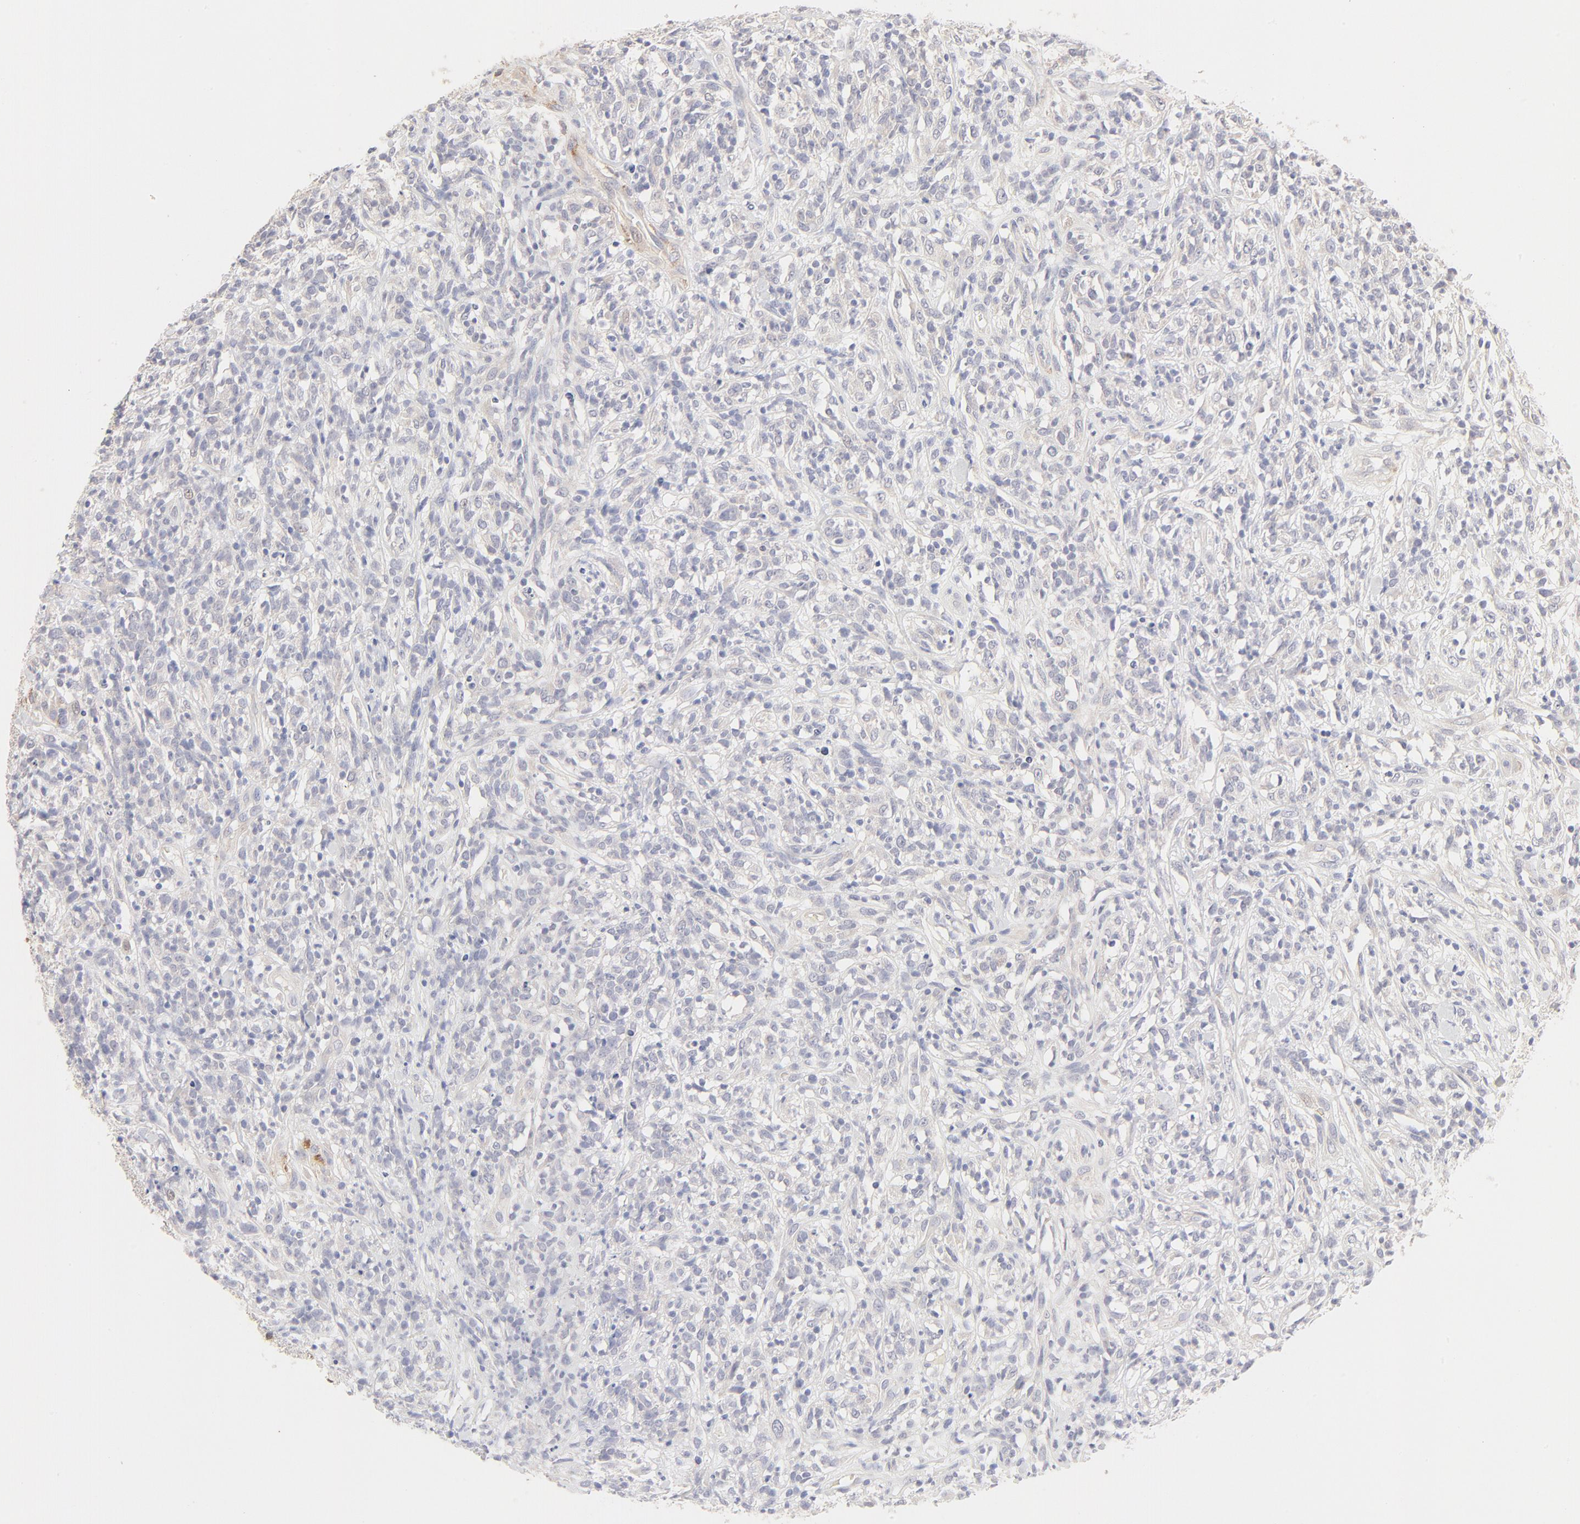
{"staining": {"intensity": "negative", "quantity": "none", "location": "none"}, "tissue": "lymphoma", "cell_type": "Tumor cells", "image_type": "cancer", "snomed": [{"axis": "morphology", "description": "Malignant lymphoma, non-Hodgkin's type, High grade"}, {"axis": "topography", "description": "Lymph node"}], "caption": "Immunohistochemistry (IHC) photomicrograph of high-grade malignant lymphoma, non-Hodgkin's type stained for a protein (brown), which displays no staining in tumor cells.", "gene": "NKX2-2", "patient": {"sex": "female", "age": 73}}